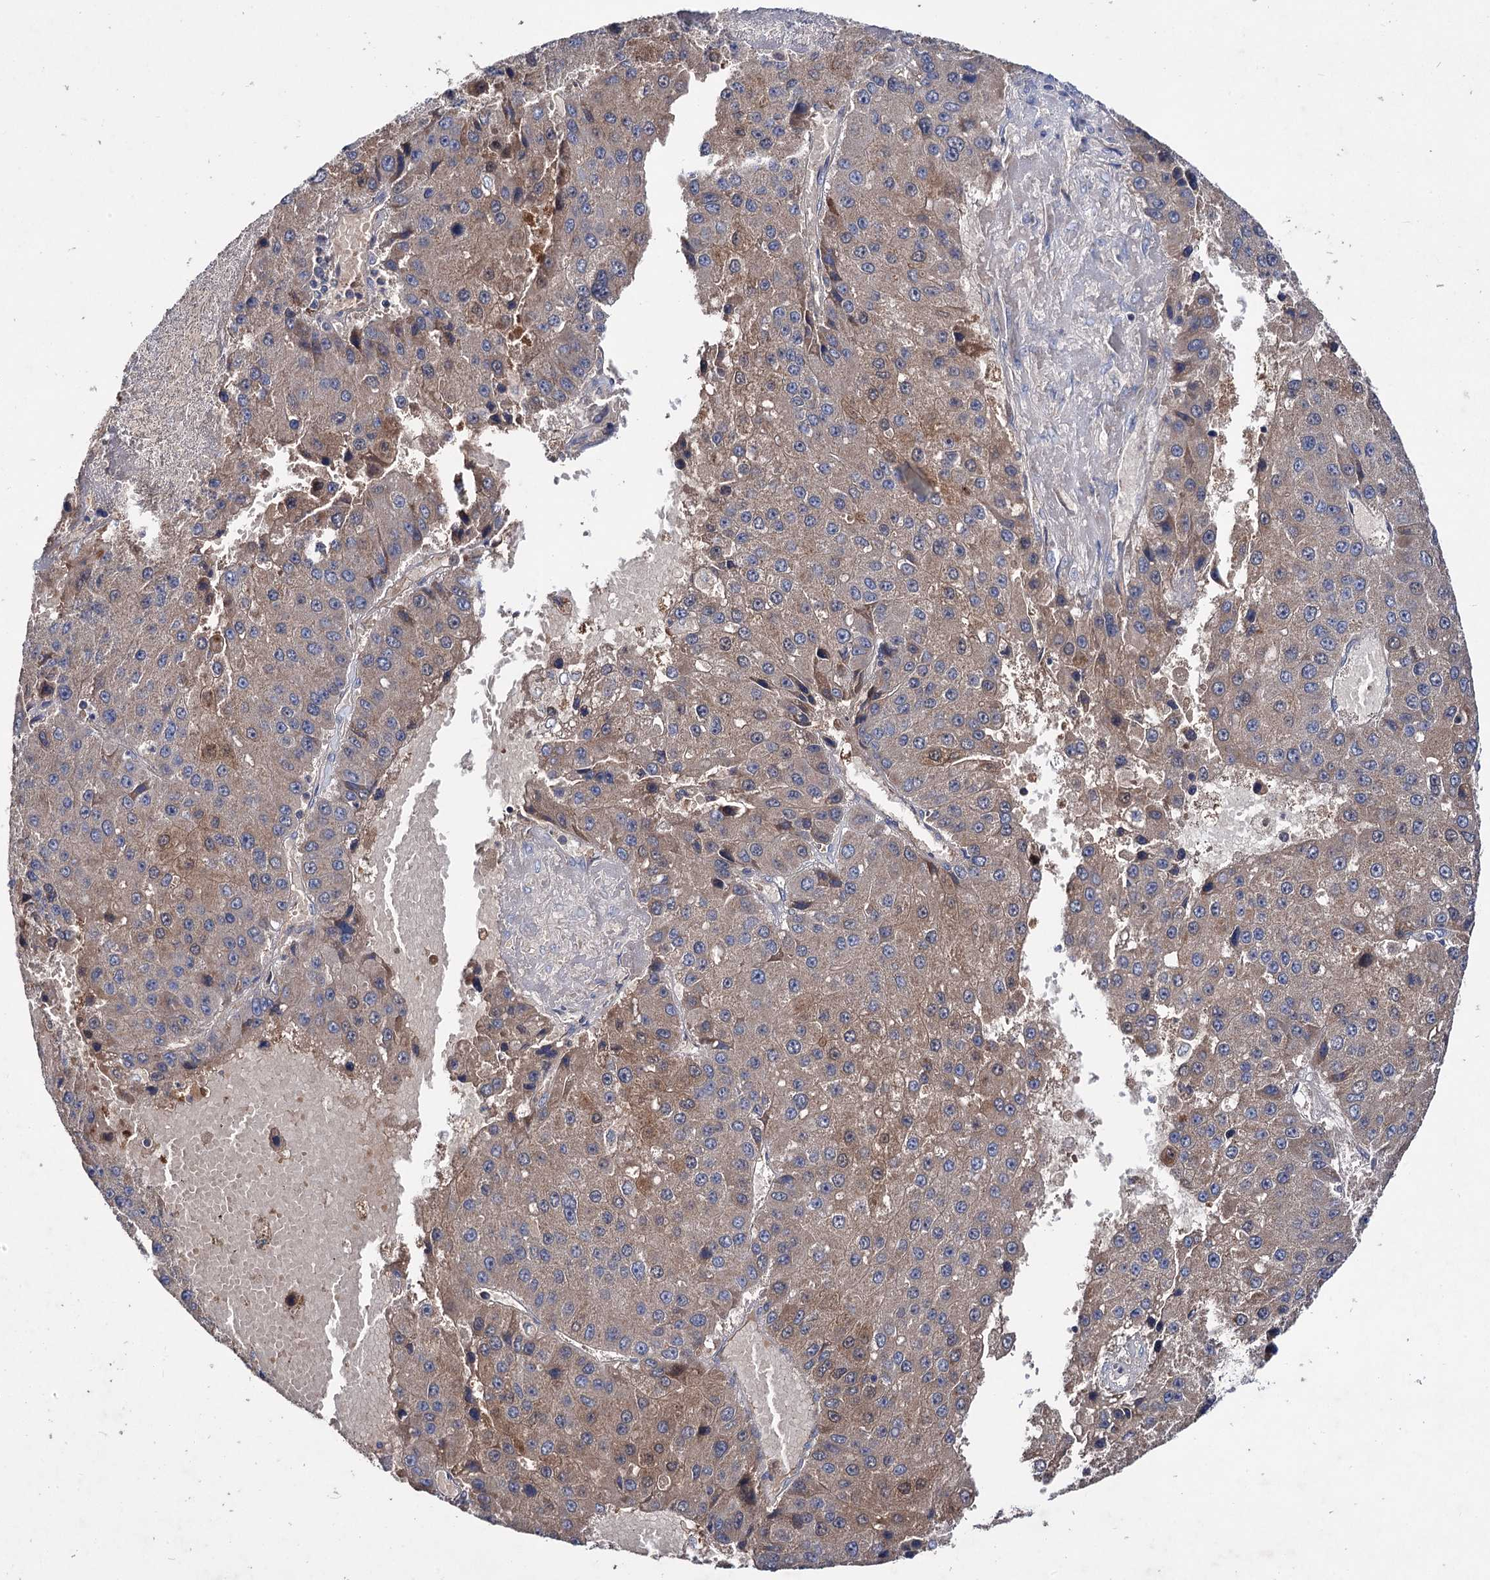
{"staining": {"intensity": "moderate", "quantity": "<25%", "location": "cytoplasmic/membranous"}, "tissue": "liver cancer", "cell_type": "Tumor cells", "image_type": "cancer", "snomed": [{"axis": "morphology", "description": "Carcinoma, Hepatocellular, NOS"}, {"axis": "topography", "description": "Liver"}], "caption": "A low amount of moderate cytoplasmic/membranous expression is present in approximately <25% of tumor cells in liver hepatocellular carcinoma tissue.", "gene": "CLPB", "patient": {"sex": "female", "age": 73}}